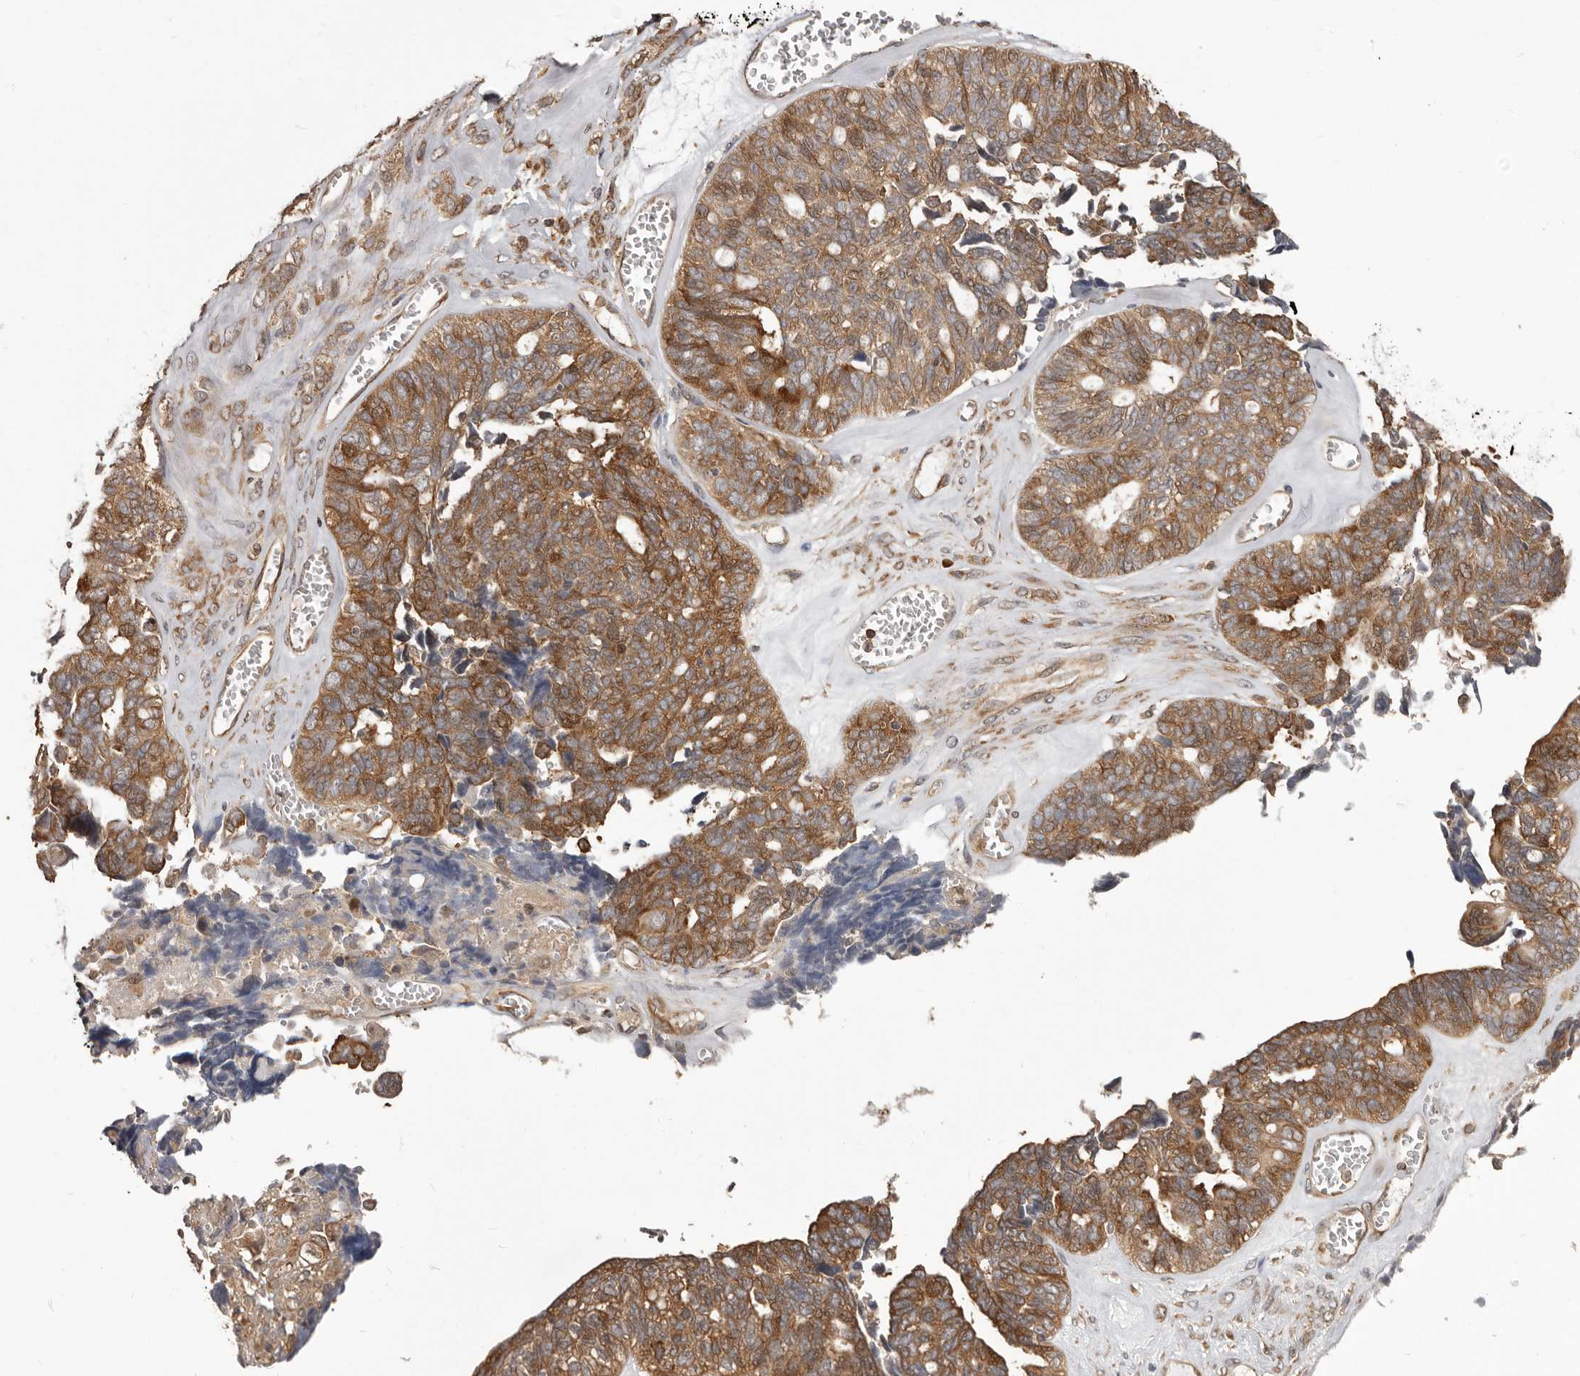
{"staining": {"intensity": "moderate", "quantity": ">75%", "location": "cytoplasmic/membranous"}, "tissue": "ovarian cancer", "cell_type": "Tumor cells", "image_type": "cancer", "snomed": [{"axis": "morphology", "description": "Cystadenocarcinoma, serous, NOS"}, {"axis": "topography", "description": "Ovary"}], "caption": "Immunohistochemistry micrograph of neoplastic tissue: human ovarian serous cystadenocarcinoma stained using immunohistochemistry (IHC) exhibits medium levels of moderate protein expression localized specifically in the cytoplasmic/membranous of tumor cells, appearing as a cytoplasmic/membranous brown color.", "gene": "HBS1L", "patient": {"sex": "female", "age": 79}}